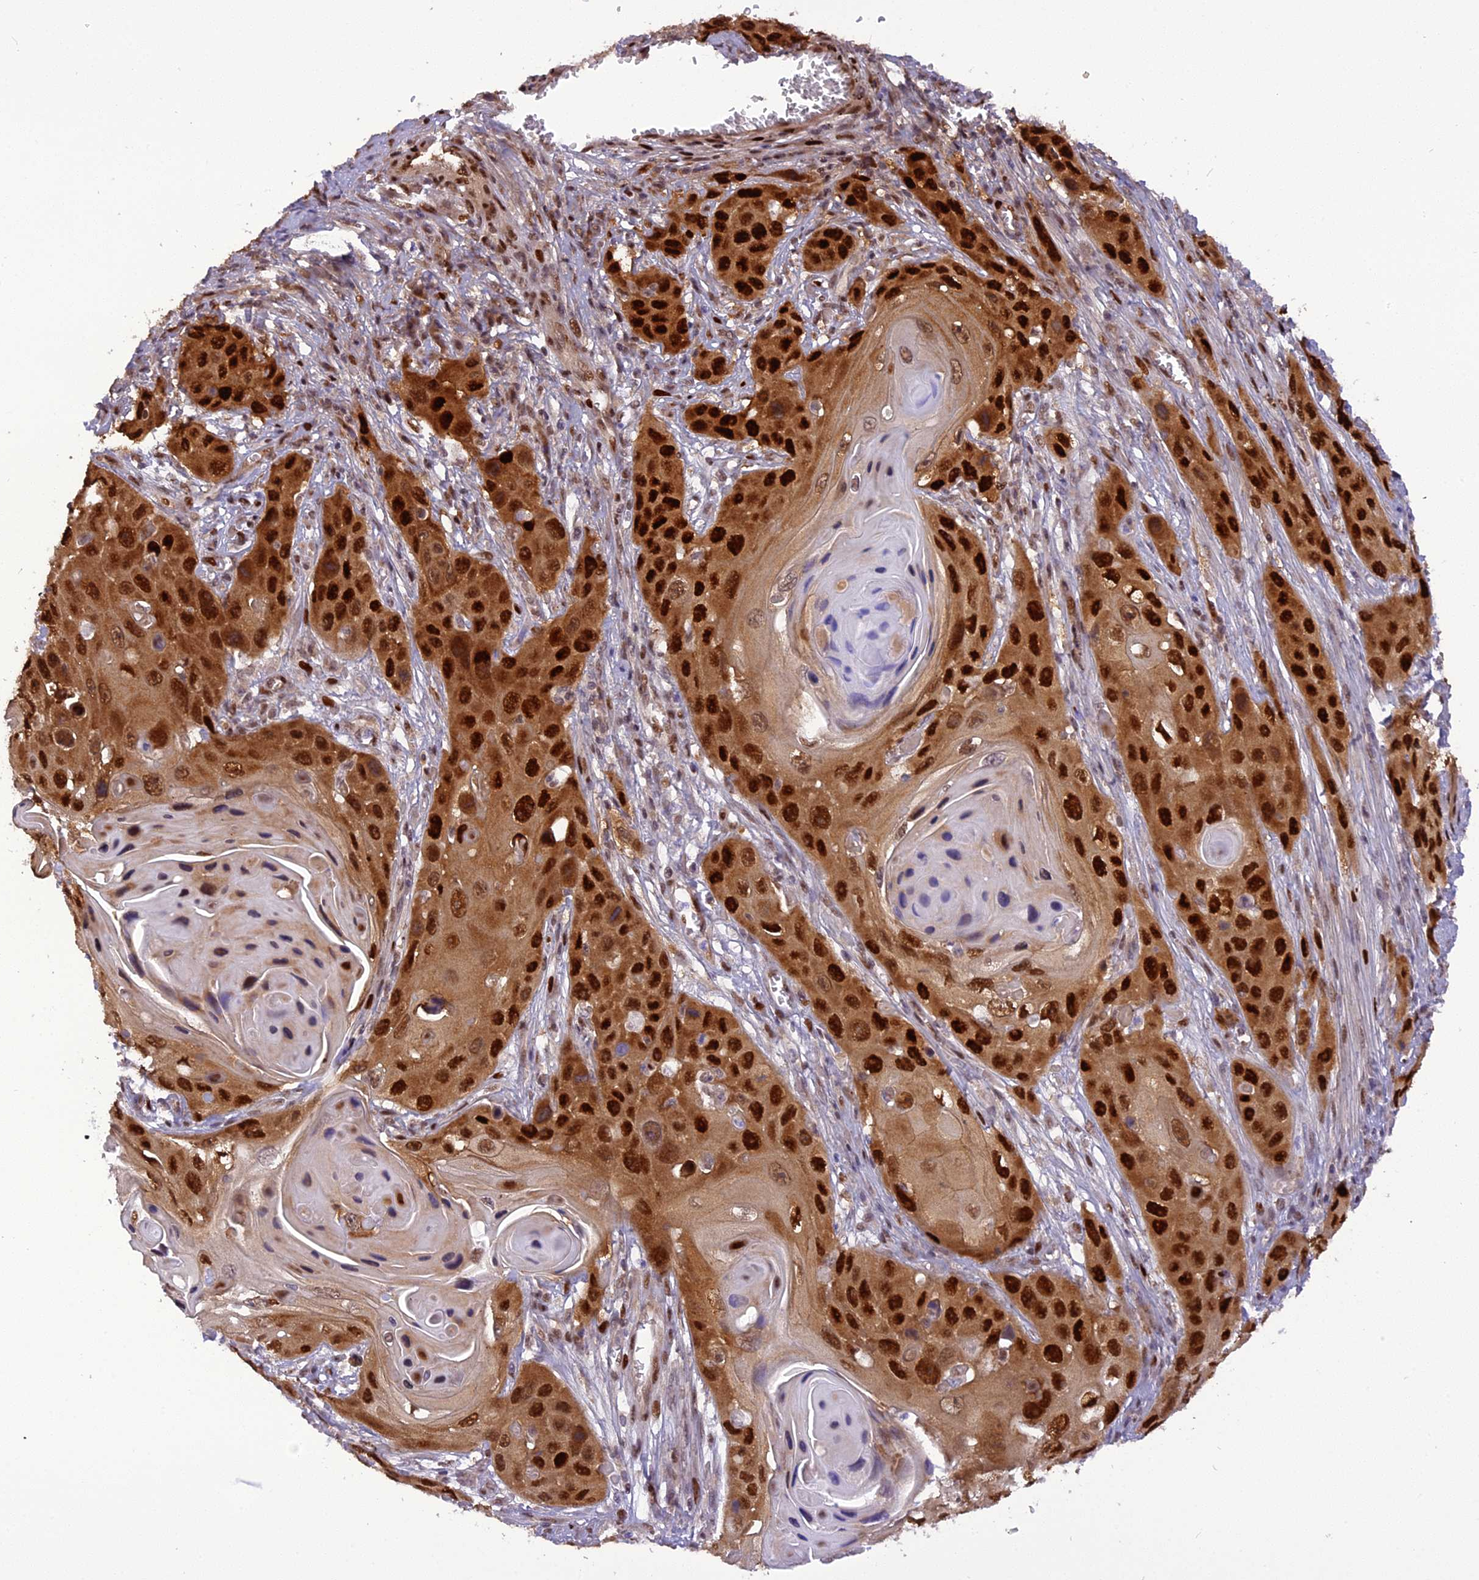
{"staining": {"intensity": "strong", "quantity": ">75%", "location": "cytoplasmic/membranous,nuclear"}, "tissue": "skin cancer", "cell_type": "Tumor cells", "image_type": "cancer", "snomed": [{"axis": "morphology", "description": "Squamous cell carcinoma, NOS"}, {"axis": "topography", "description": "Skin"}], "caption": "A high-resolution image shows immunohistochemistry staining of skin cancer, which exhibits strong cytoplasmic/membranous and nuclear expression in approximately >75% of tumor cells. The staining is performed using DAB (3,3'-diaminobenzidine) brown chromogen to label protein expression. The nuclei are counter-stained blue using hematoxylin.", "gene": "MICALL1", "patient": {"sex": "male", "age": 55}}